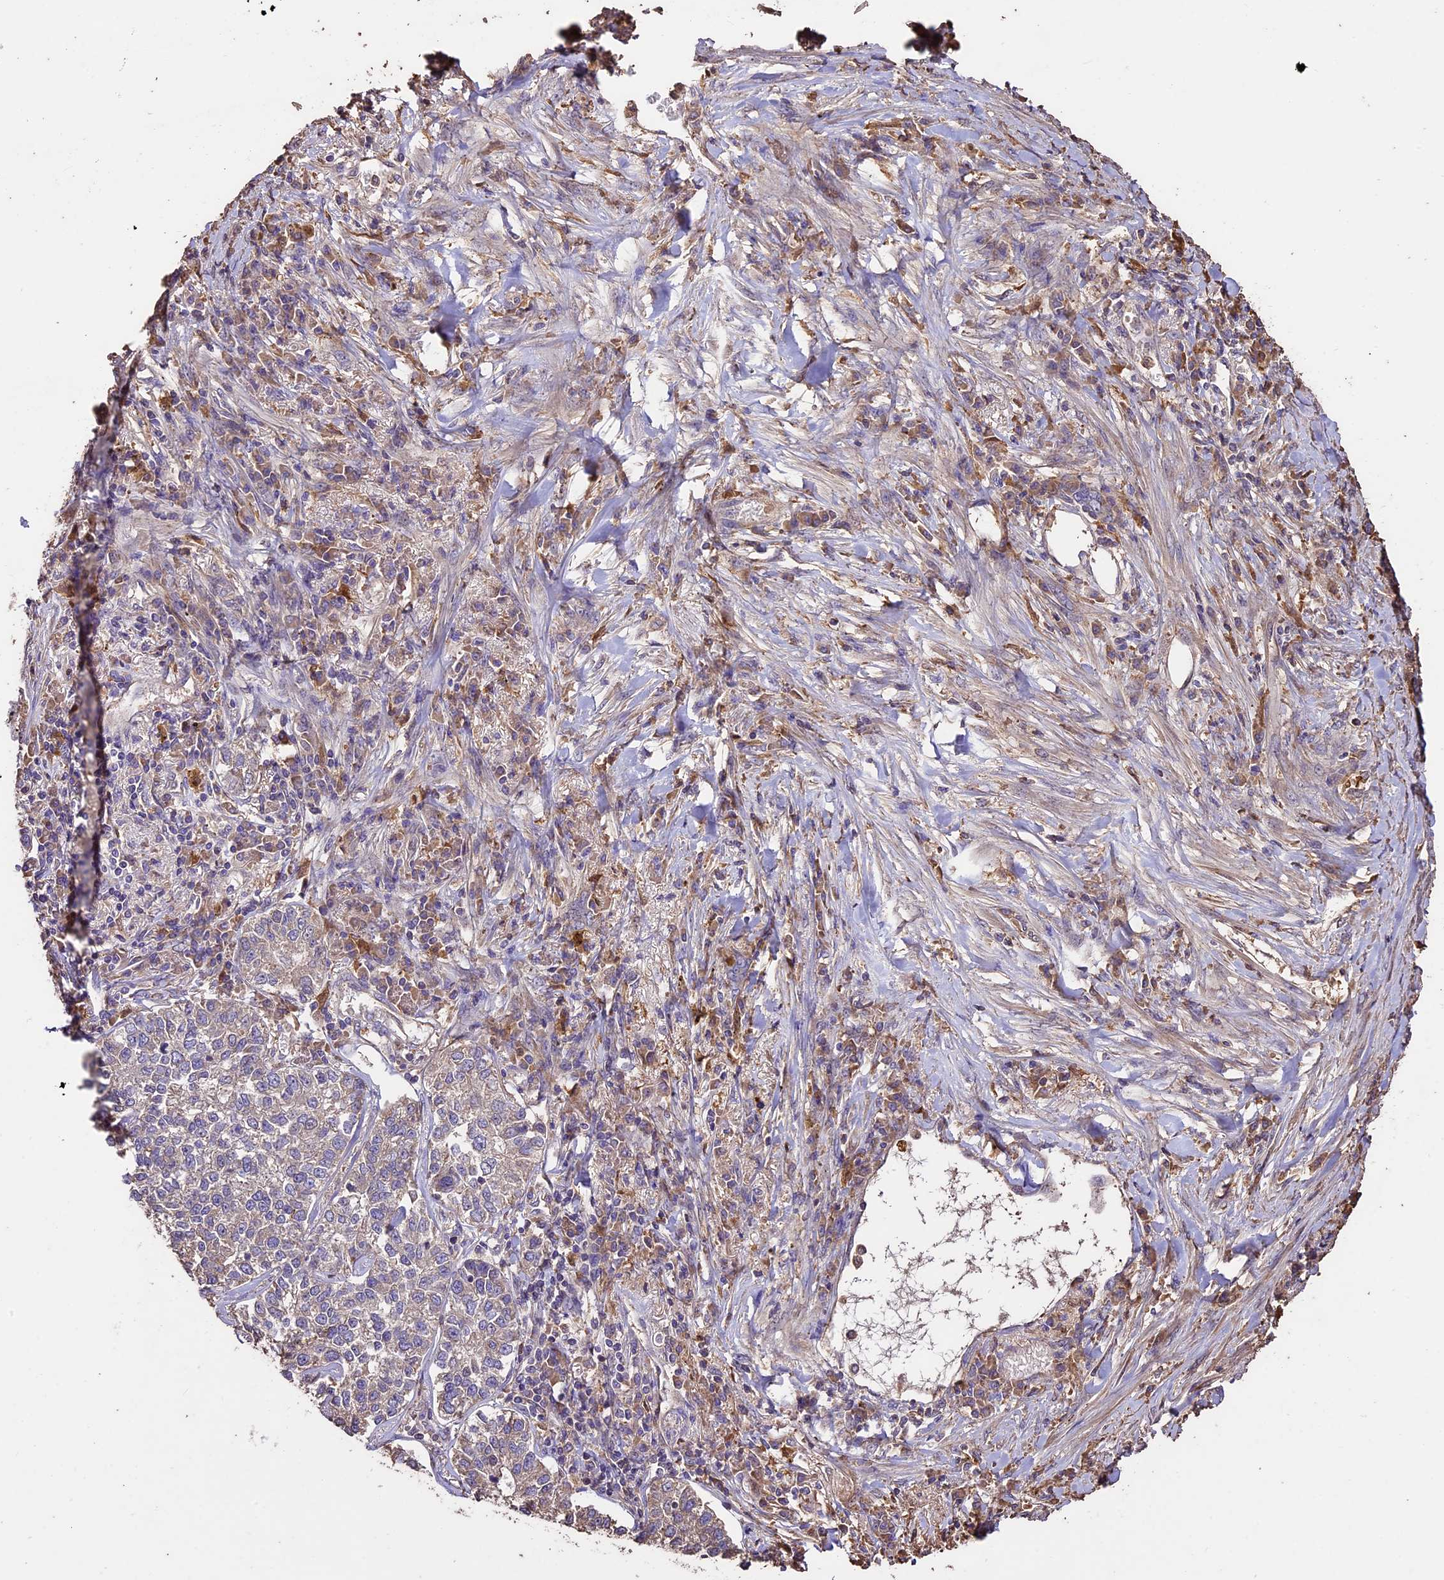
{"staining": {"intensity": "weak", "quantity": "25%-75%", "location": "cytoplasmic/membranous"}, "tissue": "lung cancer", "cell_type": "Tumor cells", "image_type": "cancer", "snomed": [{"axis": "morphology", "description": "Adenocarcinoma, NOS"}, {"axis": "topography", "description": "Lung"}], "caption": "Weak cytoplasmic/membranous staining is identified in about 25%-75% of tumor cells in adenocarcinoma (lung).", "gene": "CRLF1", "patient": {"sex": "male", "age": 49}}